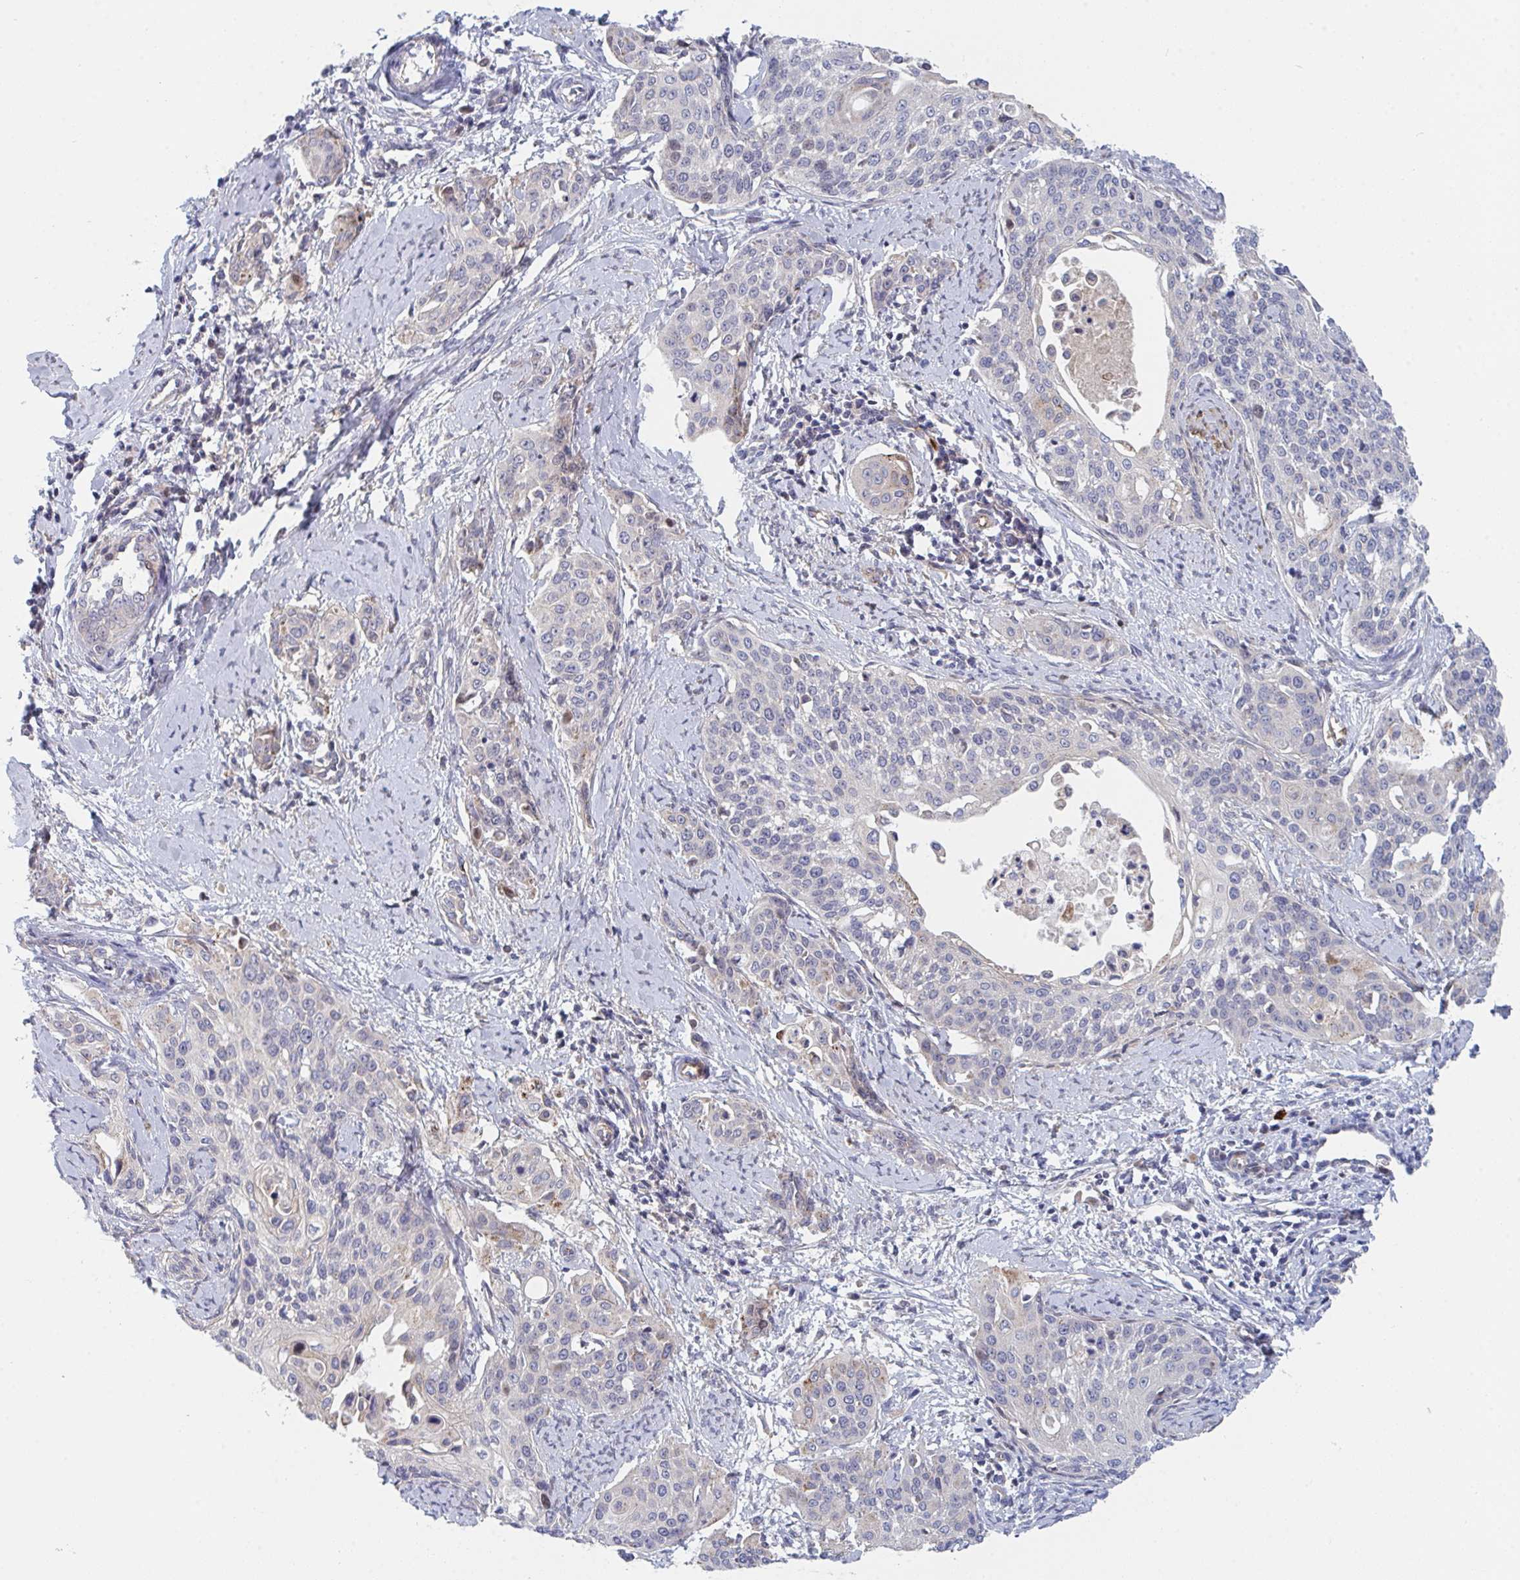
{"staining": {"intensity": "negative", "quantity": "none", "location": "none"}, "tissue": "cervical cancer", "cell_type": "Tumor cells", "image_type": "cancer", "snomed": [{"axis": "morphology", "description": "Squamous cell carcinoma, NOS"}, {"axis": "topography", "description": "Cervix"}], "caption": "IHC image of cervical squamous cell carcinoma stained for a protein (brown), which demonstrates no staining in tumor cells.", "gene": "TNFSF4", "patient": {"sex": "female", "age": 44}}